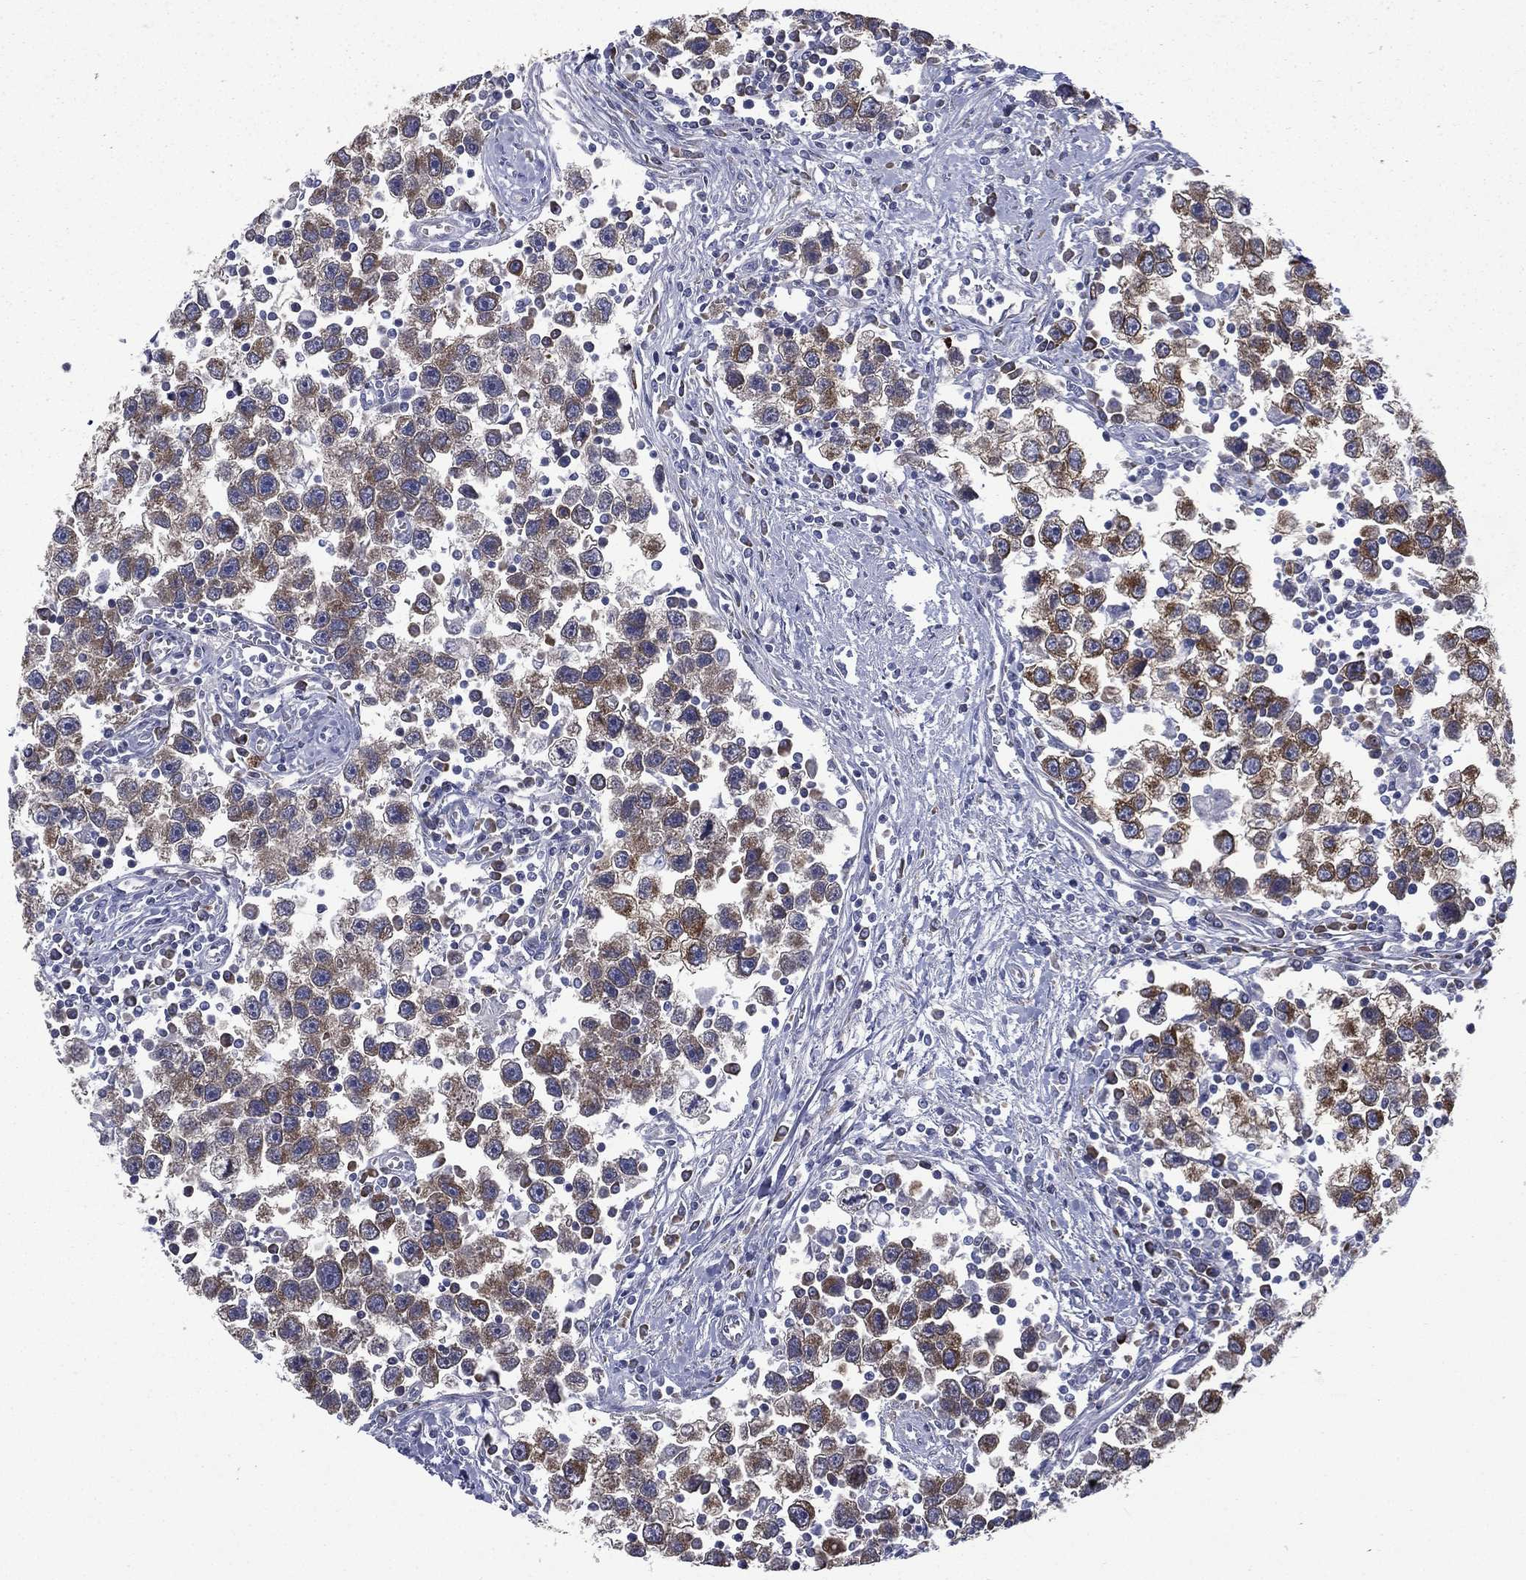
{"staining": {"intensity": "strong", "quantity": "25%-75%", "location": "cytoplasmic/membranous"}, "tissue": "testis cancer", "cell_type": "Tumor cells", "image_type": "cancer", "snomed": [{"axis": "morphology", "description": "Seminoma, NOS"}, {"axis": "topography", "description": "Testis"}], "caption": "Immunohistochemistry image of testis cancer stained for a protein (brown), which displays high levels of strong cytoplasmic/membranous positivity in approximately 25%-75% of tumor cells.", "gene": "FARSA", "patient": {"sex": "male", "age": 30}}